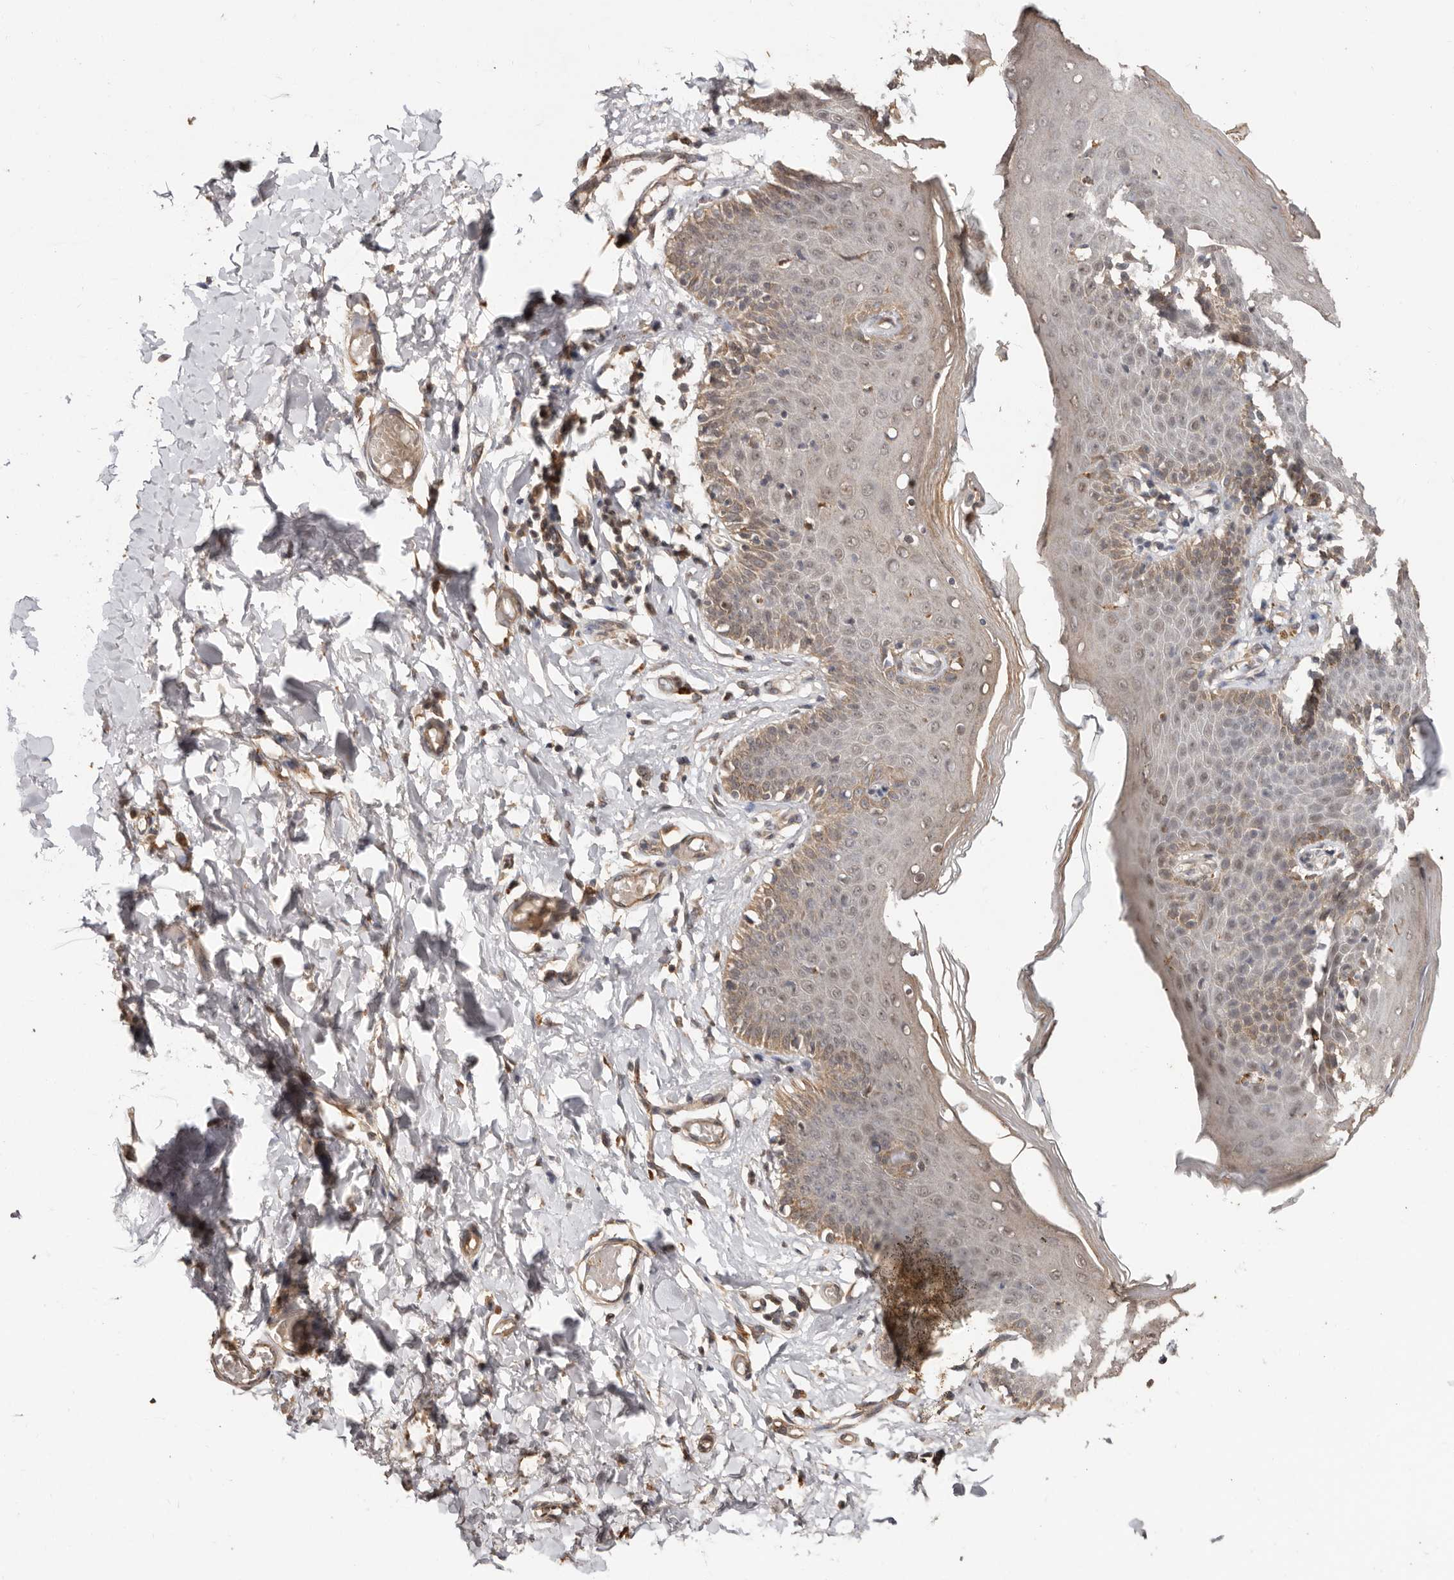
{"staining": {"intensity": "weak", "quantity": "<25%", "location": "cytoplasmic/membranous"}, "tissue": "skin", "cell_type": "Epidermal cells", "image_type": "normal", "snomed": [{"axis": "morphology", "description": "Normal tissue, NOS"}, {"axis": "topography", "description": "Vulva"}], "caption": "Histopathology image shows no significant protein staining in epidermal cells of unremarkable skin.", "gene": "RSPO2", "patient": {"sex": "female", "age": 66}}